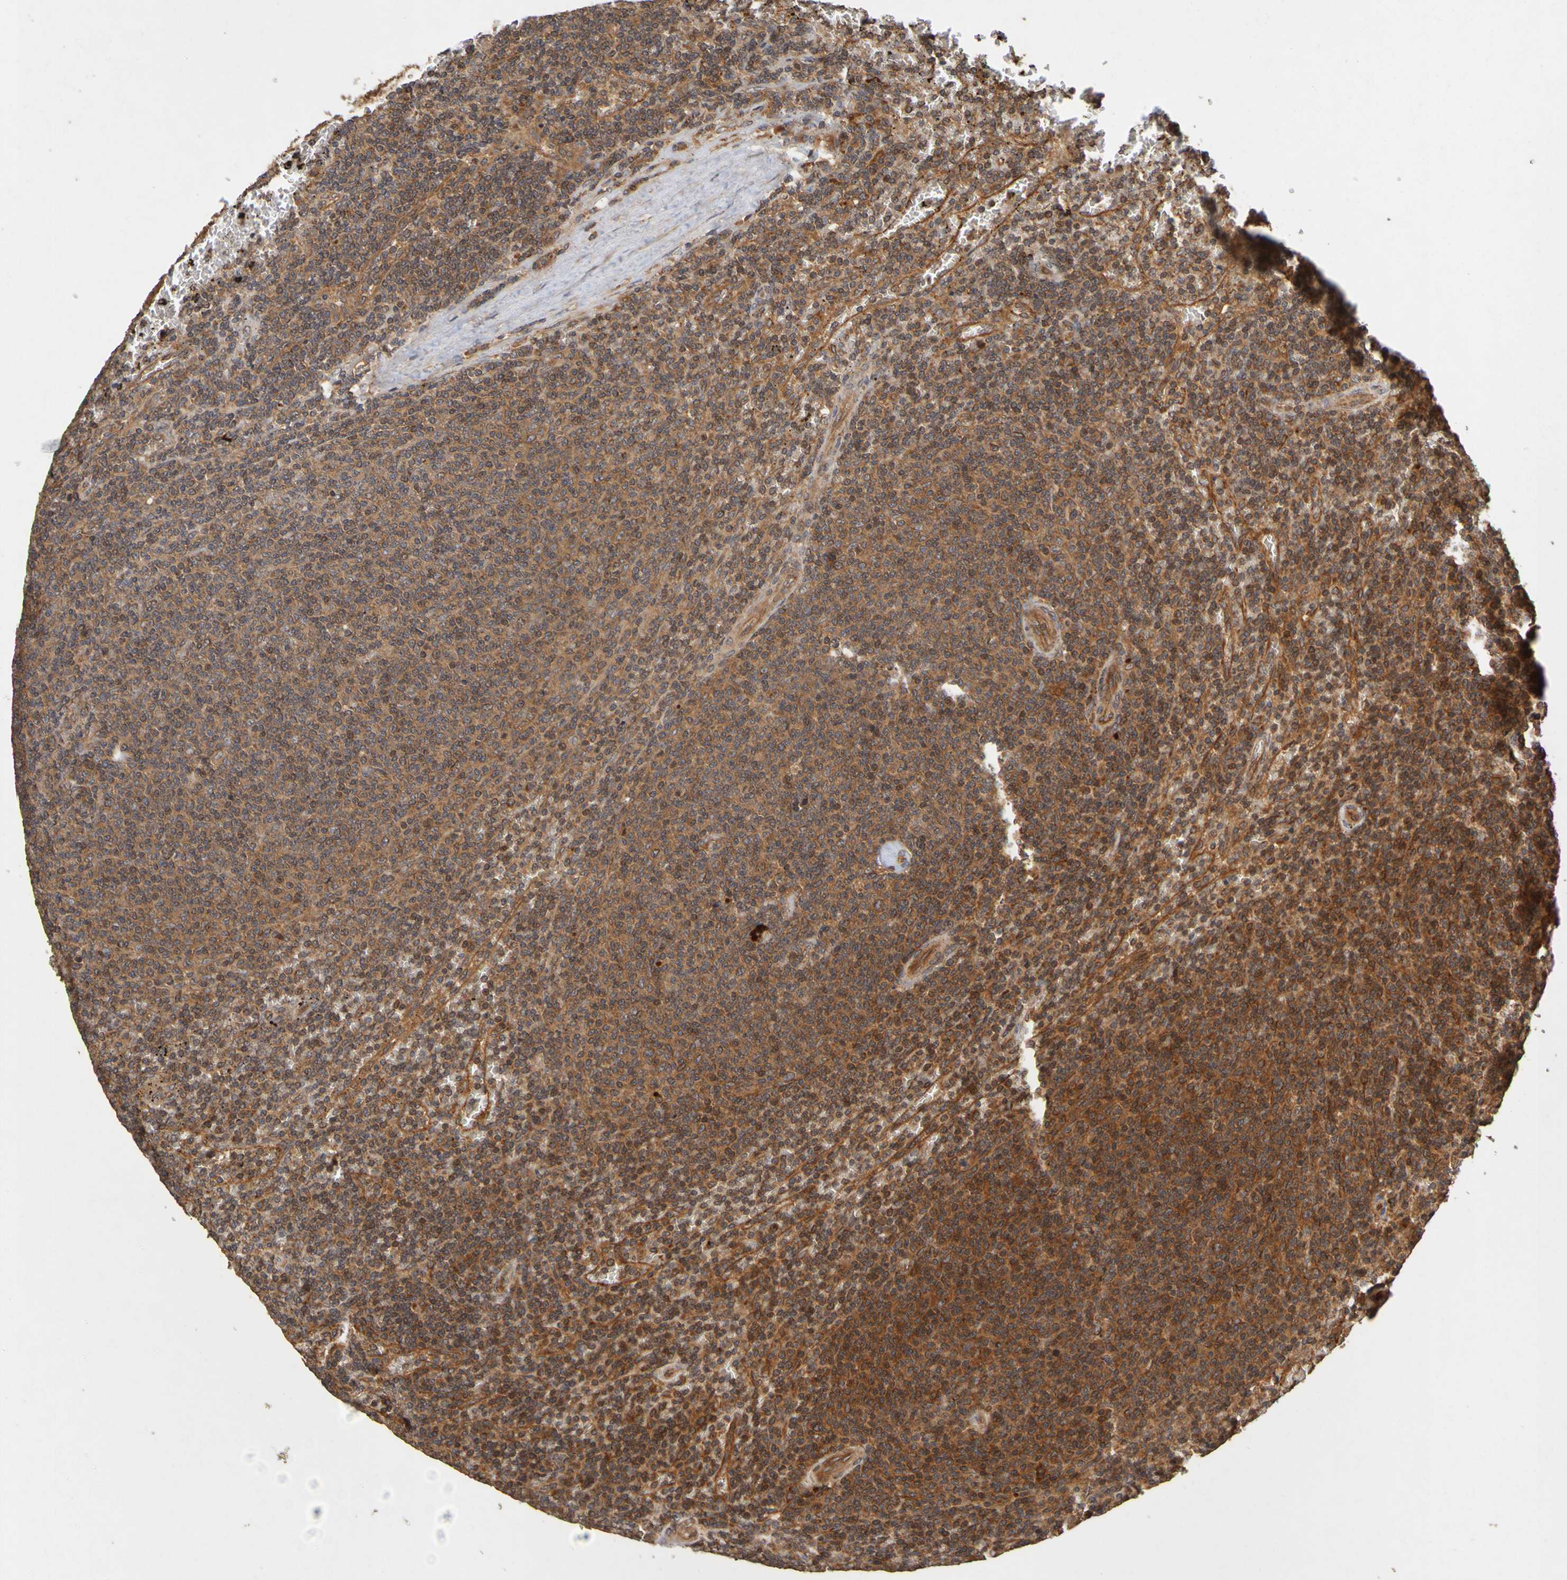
{"staining": {"intensity": "strong", "quantity": ">75%", "location": "cytoplasmic/membranous"}, "tissue": "lymphoma", "cell_type": "Tumor cells", "image_type": "cancer", "snomed": [{"axis": "morphology", "description": "Malignant lymphoma, non-Hodgkin's type, Low grade"}, {"axis": "topography", "description": "Spleen"}], "caption": "Approximately >75% of tumor cells in human lymphoma display strong cytoplasmic/membranous protein expression as visualized by brown immunohistochemical staining.", "gene": "OCRL", "patient": {"sex": "female", "age": 50}}